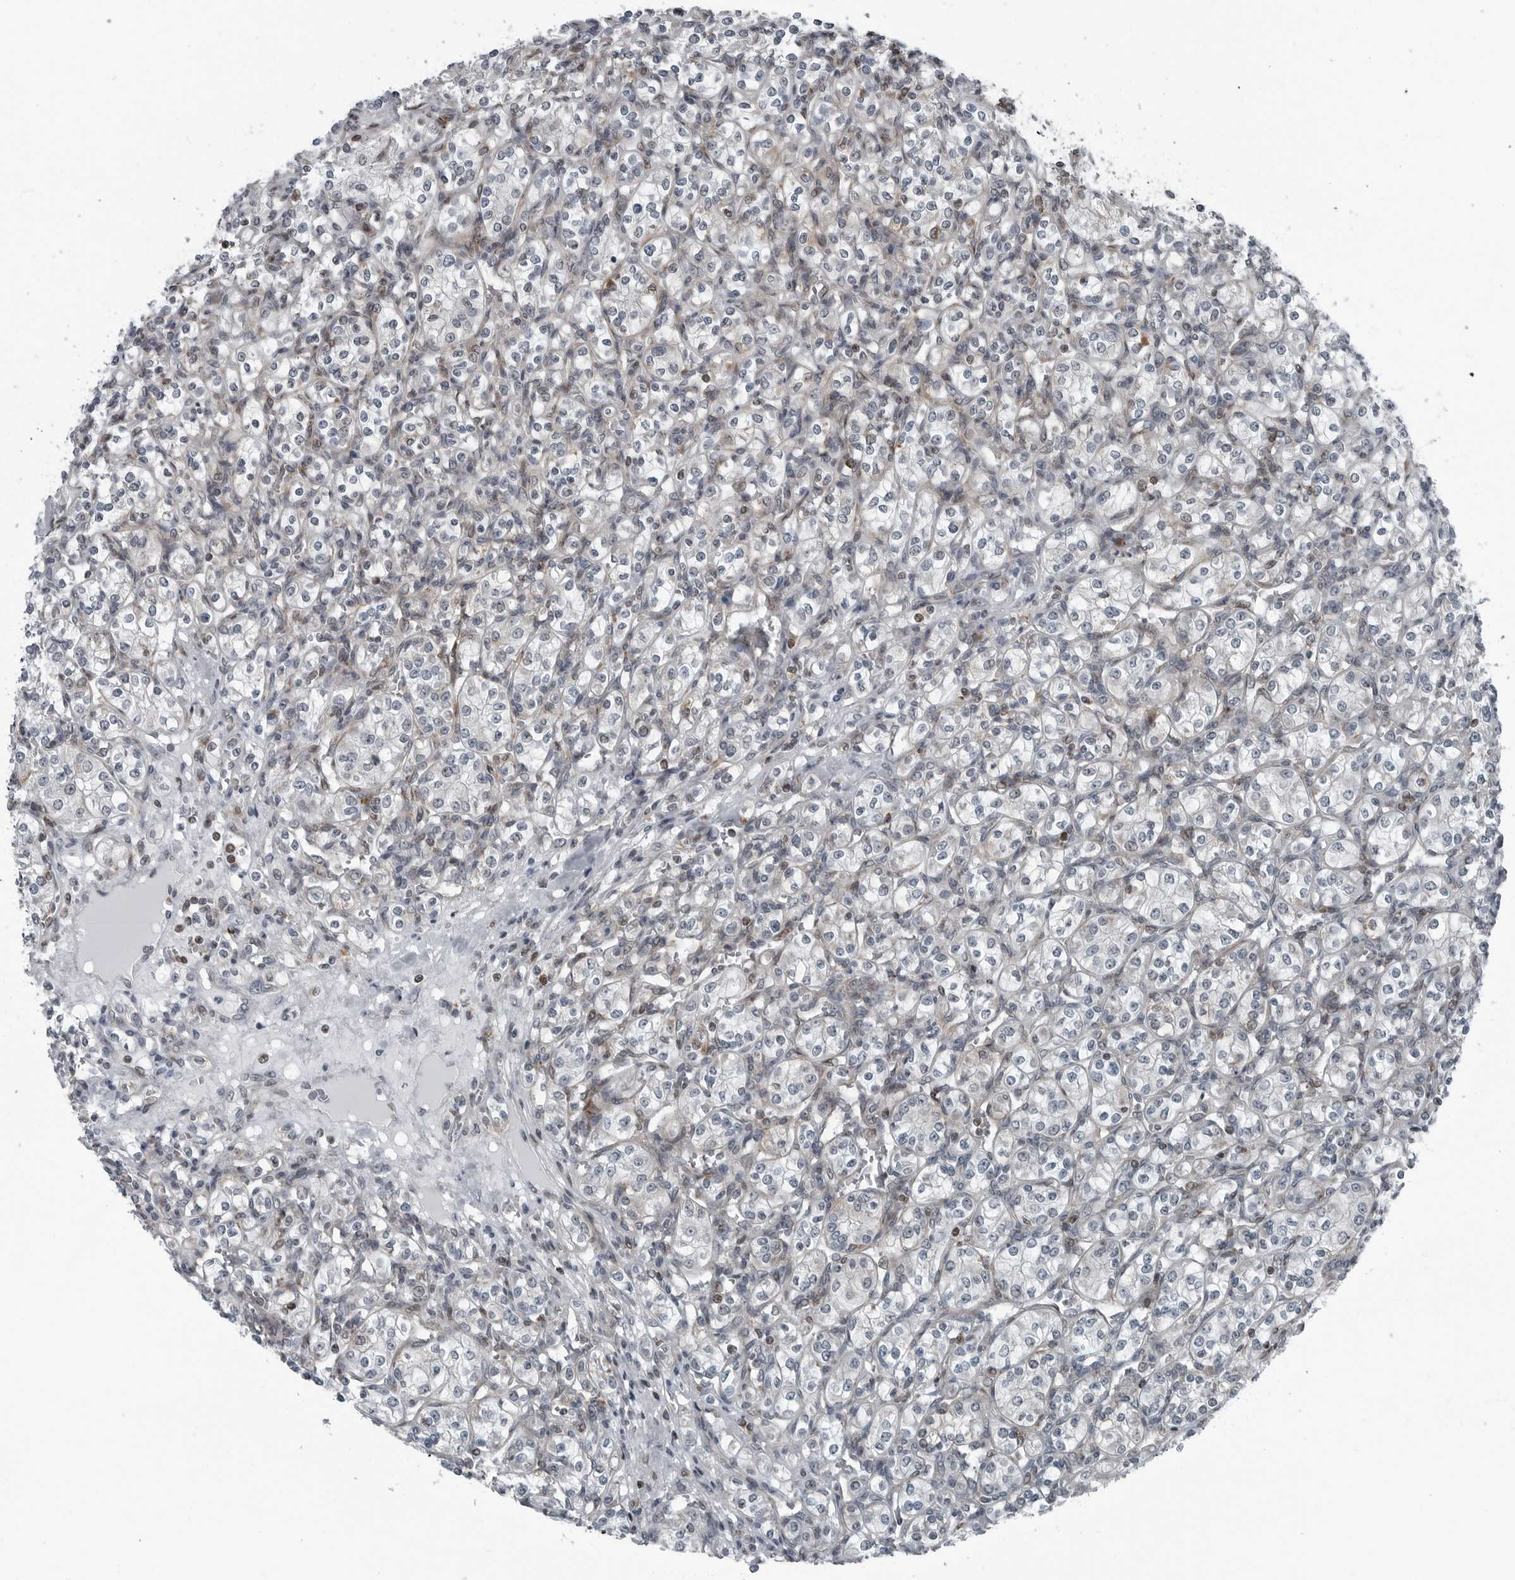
{"staining": {"intensity": "negative", "quantity": "none", "location": "none"}, "tissue": "renal cancer", "cell_type": "Tumor cells", "image_type": "cancer", "snomed": [{"axis": "morphology", "description": "Adenocarcinoma, NOS"}, {"axis": "topography", "description": "Kidney"}], "caption": "The image demonstrates no staining of tumor cells in renal cancer.", "gene": "GAK", "patient": {"sex": "male", "age": 77}}